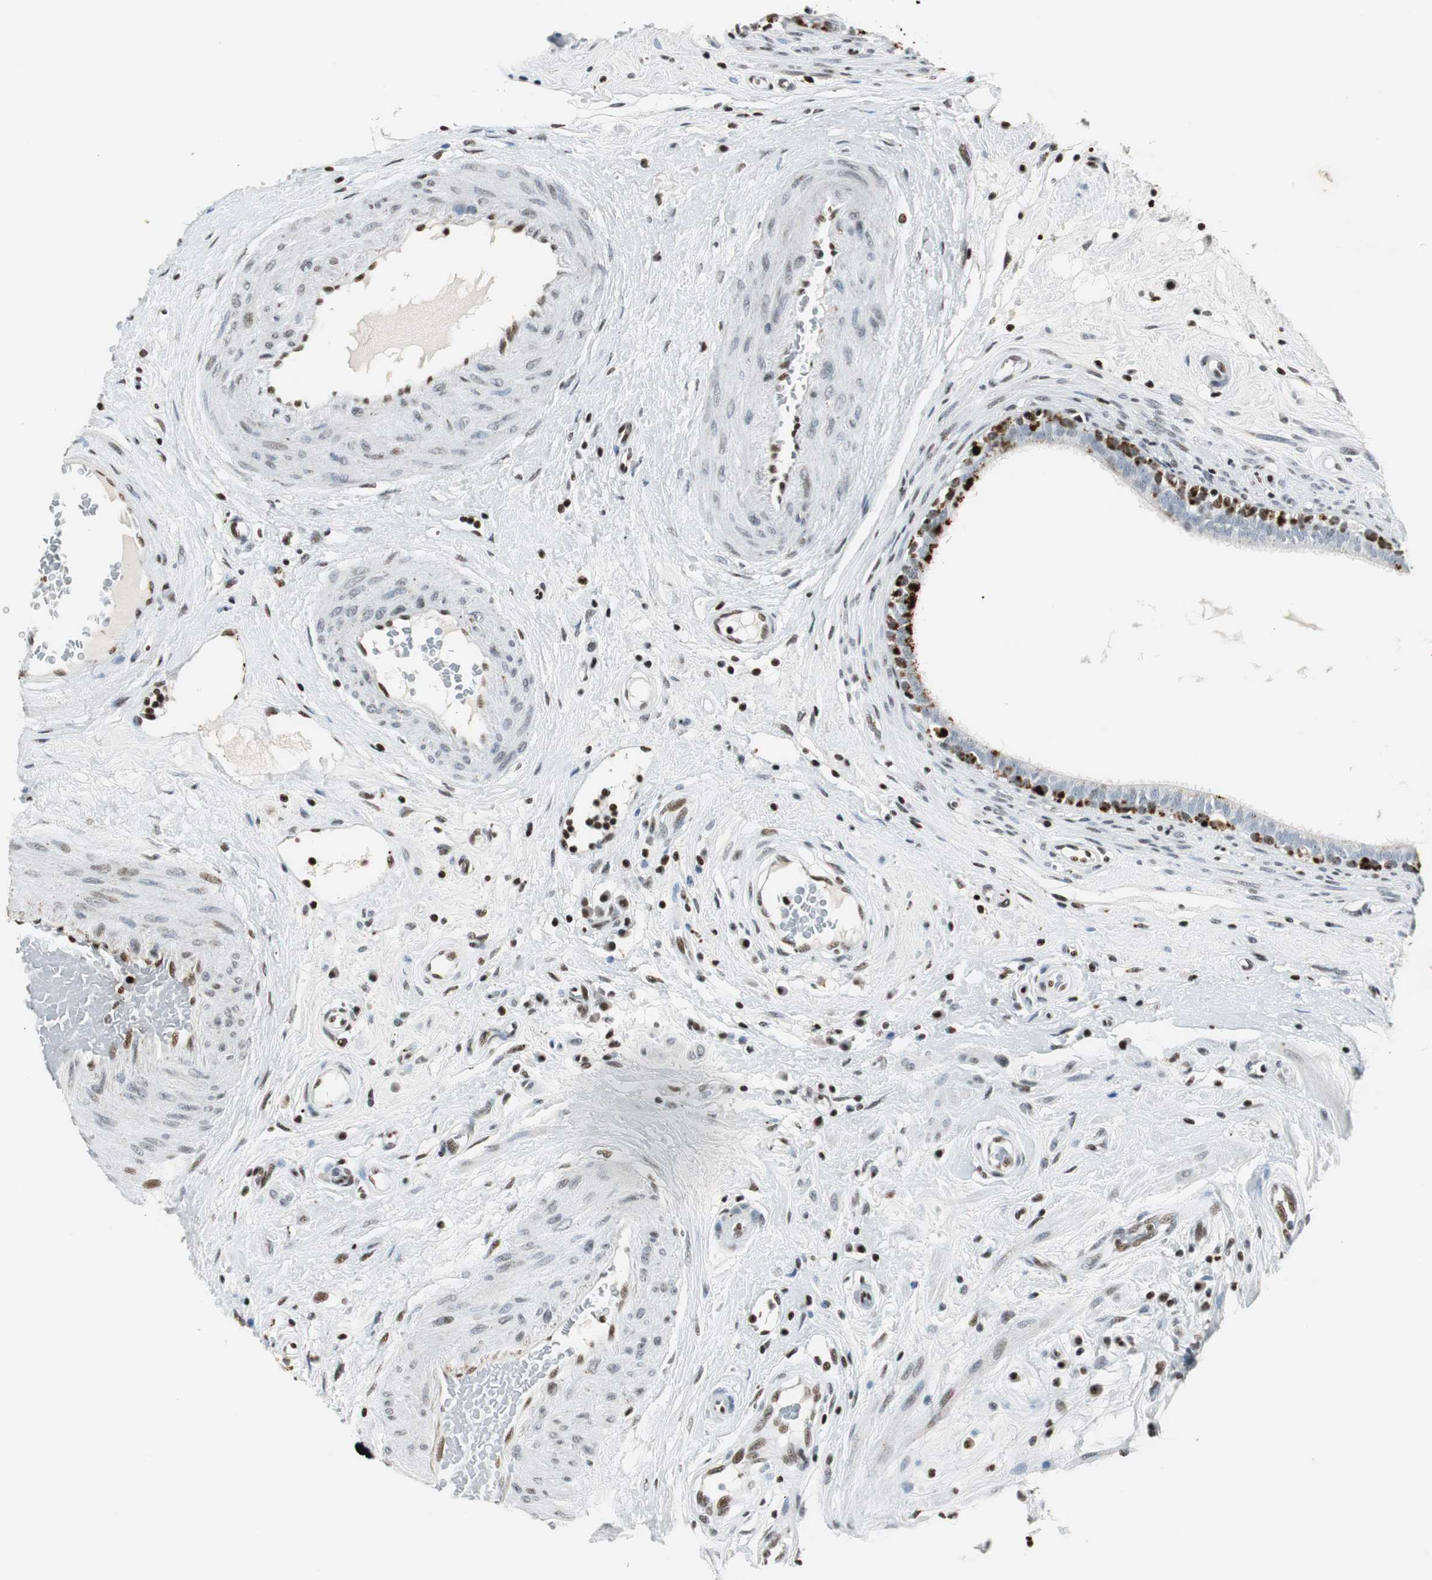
{"staining": {"intensity": "weak", "quantity": "<25%", "location": "nuclear"}, "tissue": "epididymis", "cell_type": "Glandular cells", "image_type": "normal", "snomed": [{"axis": "morphology", "description": "Normal tissue, NOS"}, {"axis": "morphology", "description": "Inflammation, NOS"}, {"axis": "topography", "description": "Epididymis"}], "caption": "This is an IHC photomicrograph of benign human epididymis. There is no positivity in glandular cells.", "gene": "RBBP4", "patient": {"sex": "male", "age": 84}}